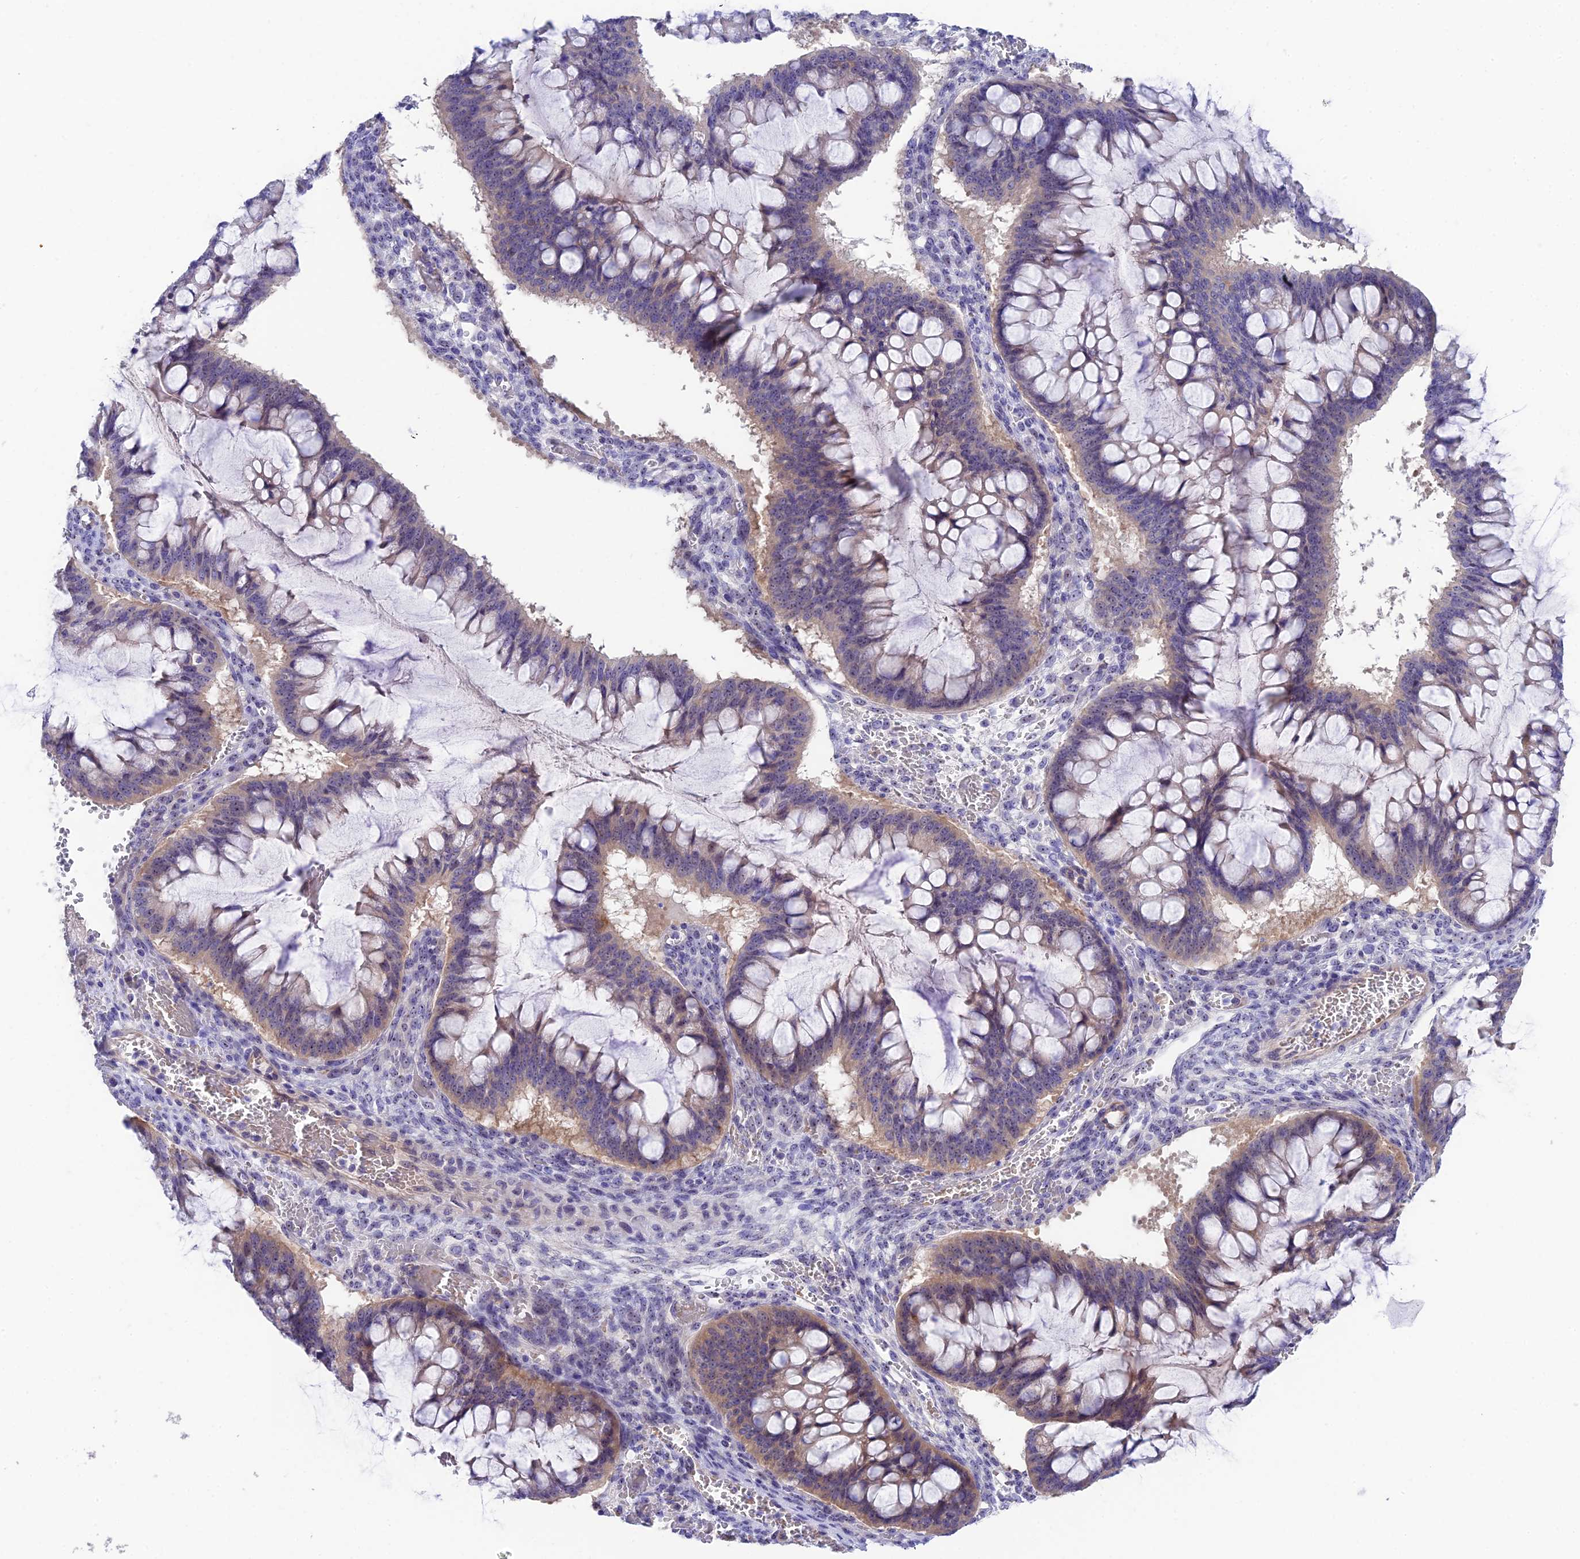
{"staining": {"intensity": "moderate", "quantity": "25%-75%", "location": "cytoplasmic/membranous"}, "tissue": "ovarian cancer", "cell_type": "Tumor cells", "image_type": "cancer", "snomed": [{"axis": "morphology", "description": "Cystadenocarcinoma, mucinous, NOS"}, {"axis": "topography", "description": "Ovary"}], "caption": "About 25%-75% of tumor cells in human ovarian cancer (mucinous cystadenocarcinoma) display moderate cytoplasmic/membranous protein positivity as visualized by brown immunohistochemical staining.", "gene": "DUSP29", "patient": {"sex": "female", "age": 73}}